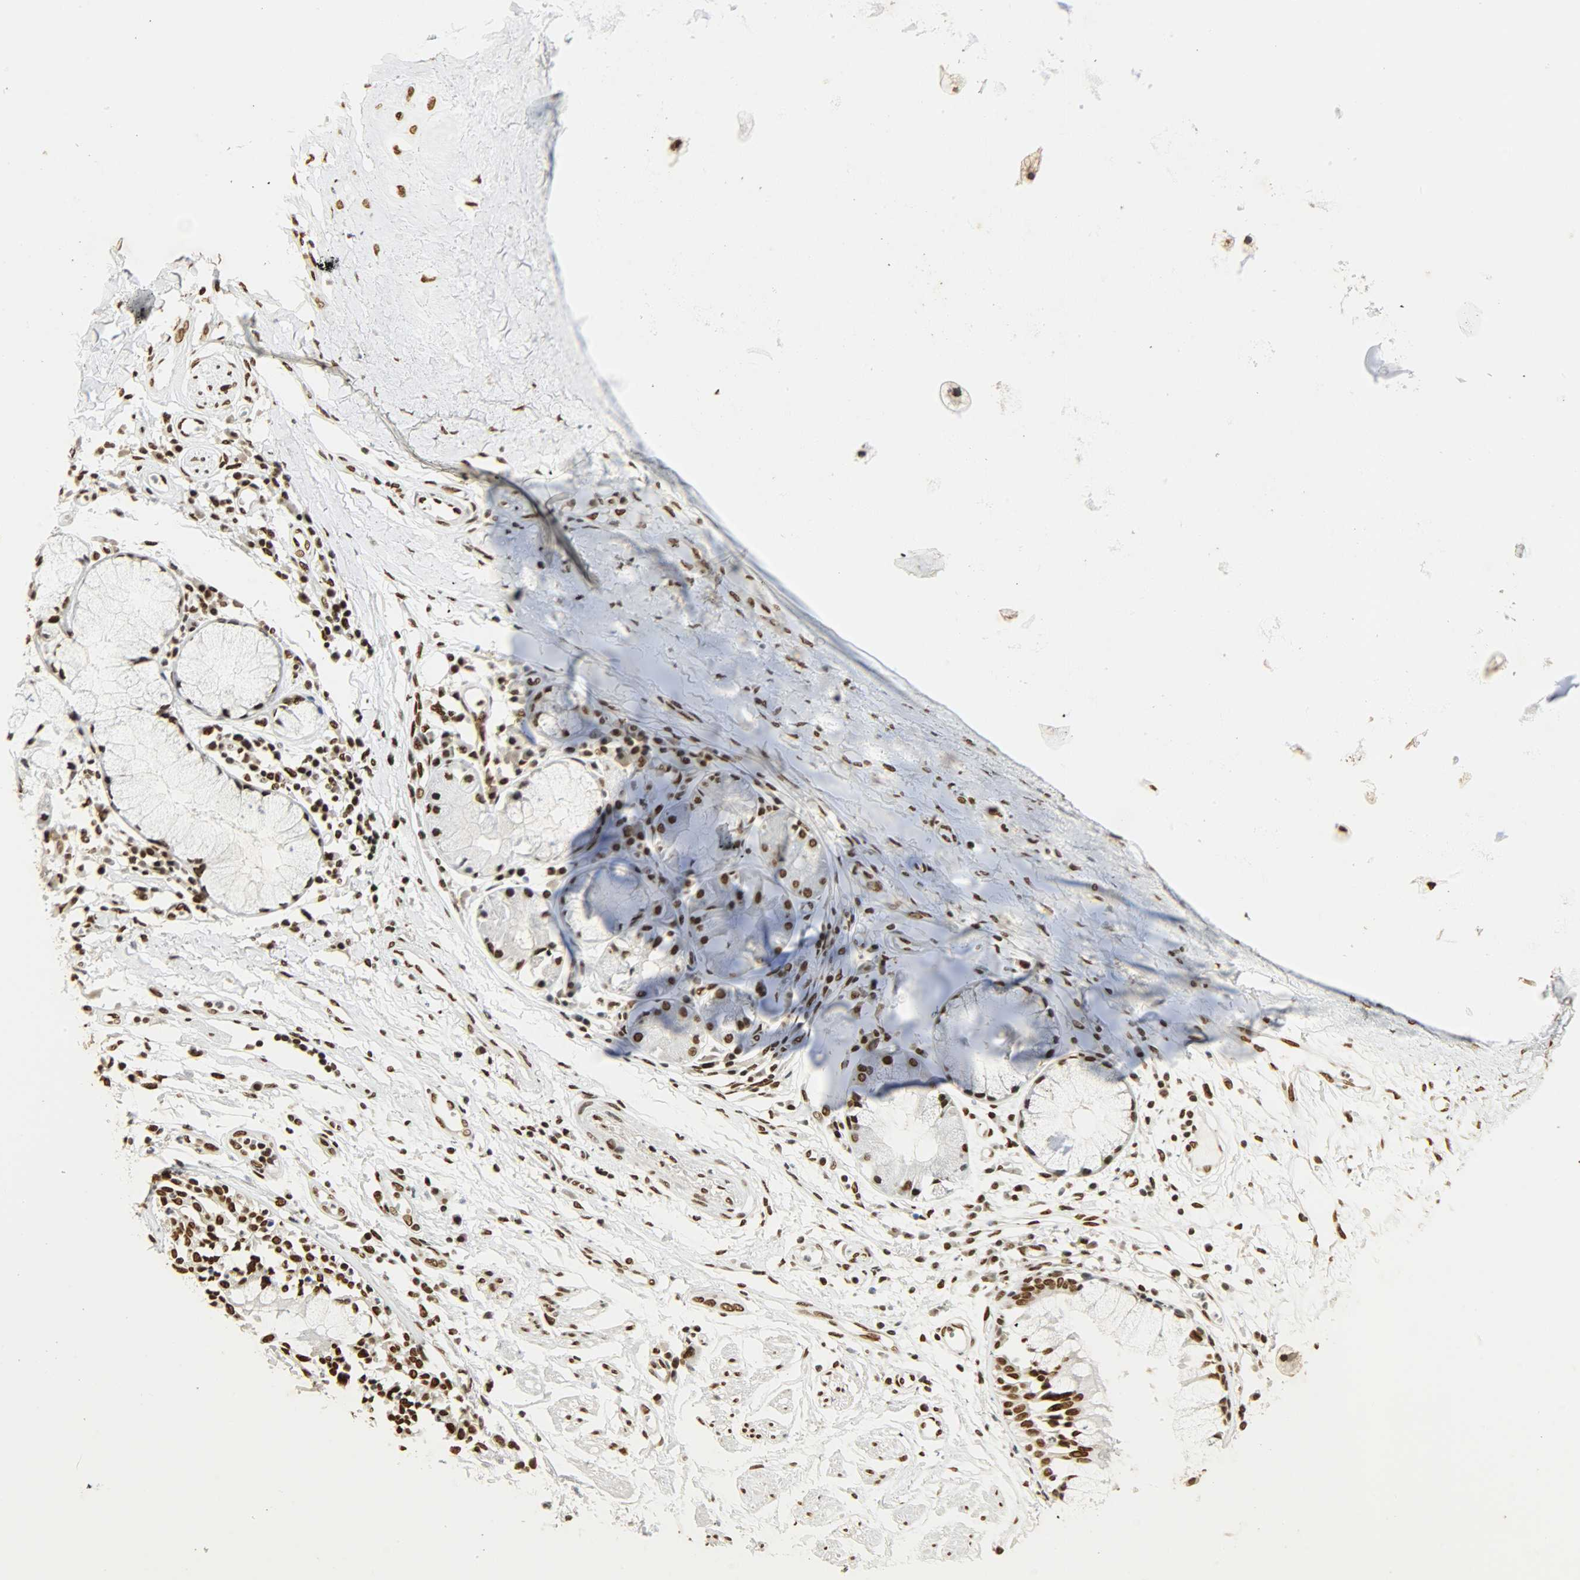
{"staining": {"intensity": "strong", "quantity": ">75%", "location": "nuclear"}, "tissue": "adipose tissue", "cell_type": "Adipocytes", "image_type": "normal", "snomed": [{"axis": "morphology", "description": "Normal tissue, NOS"}, {"axis": "morphology", "description": "Adenocarcinoma, NOS"}, {"axis": "topography", "description": "Cartilage tissue"}, {"axis": "topography", "description": "Bronchus"}, {"axis": "topography", "description": "Lung"}], "caption": "Immunohistochemical staining of normal human adipose tissue demonstrates strong nuclear protein positivity in about >75% of adipocytes. (DAB IHC with brightfield microscopy, high magnification).", "gene": "KHDRBS1", "patient": {"sex": "female", "age": 67}}